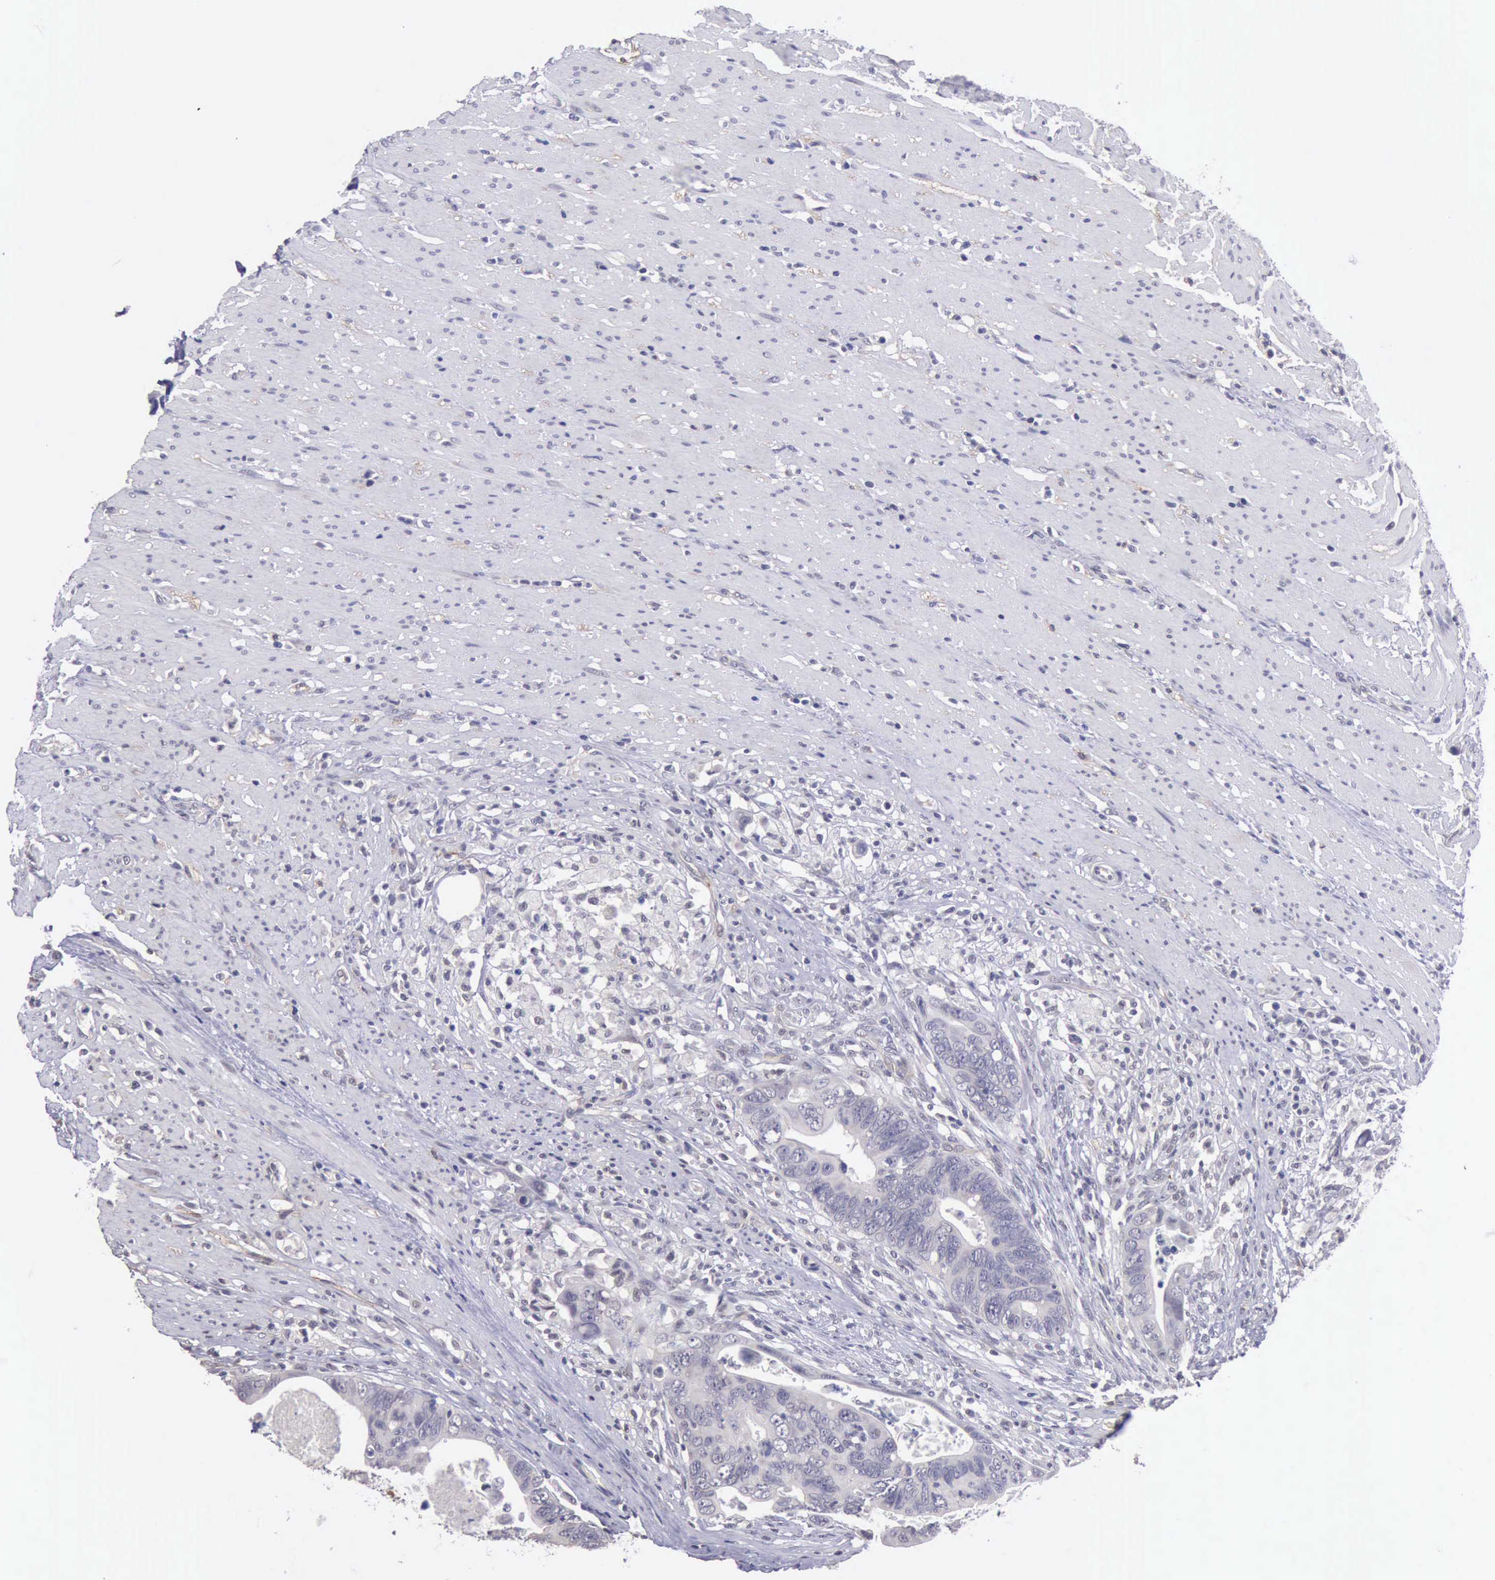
{"staining": {"intensity": "negative", "quantity": "none", "location": "none"}, "tissue": "colorectal cancer", "cell_type": "Tumor cells", "image_type": "cancer", "snomed": [{"axis": "morphology", "description": "Adenocarcinoma, NOS"}, {"axis": "topography", "description": "Rectum"}], "caption": "DAB (3,3'-diaminobenzidine) immunohistochemical staining of adenocarcinoma (colorectal) exhibits no significant expression in tumor cells.", "gene": "KCND1", "patient": {"sex": "male", "age": 53}}